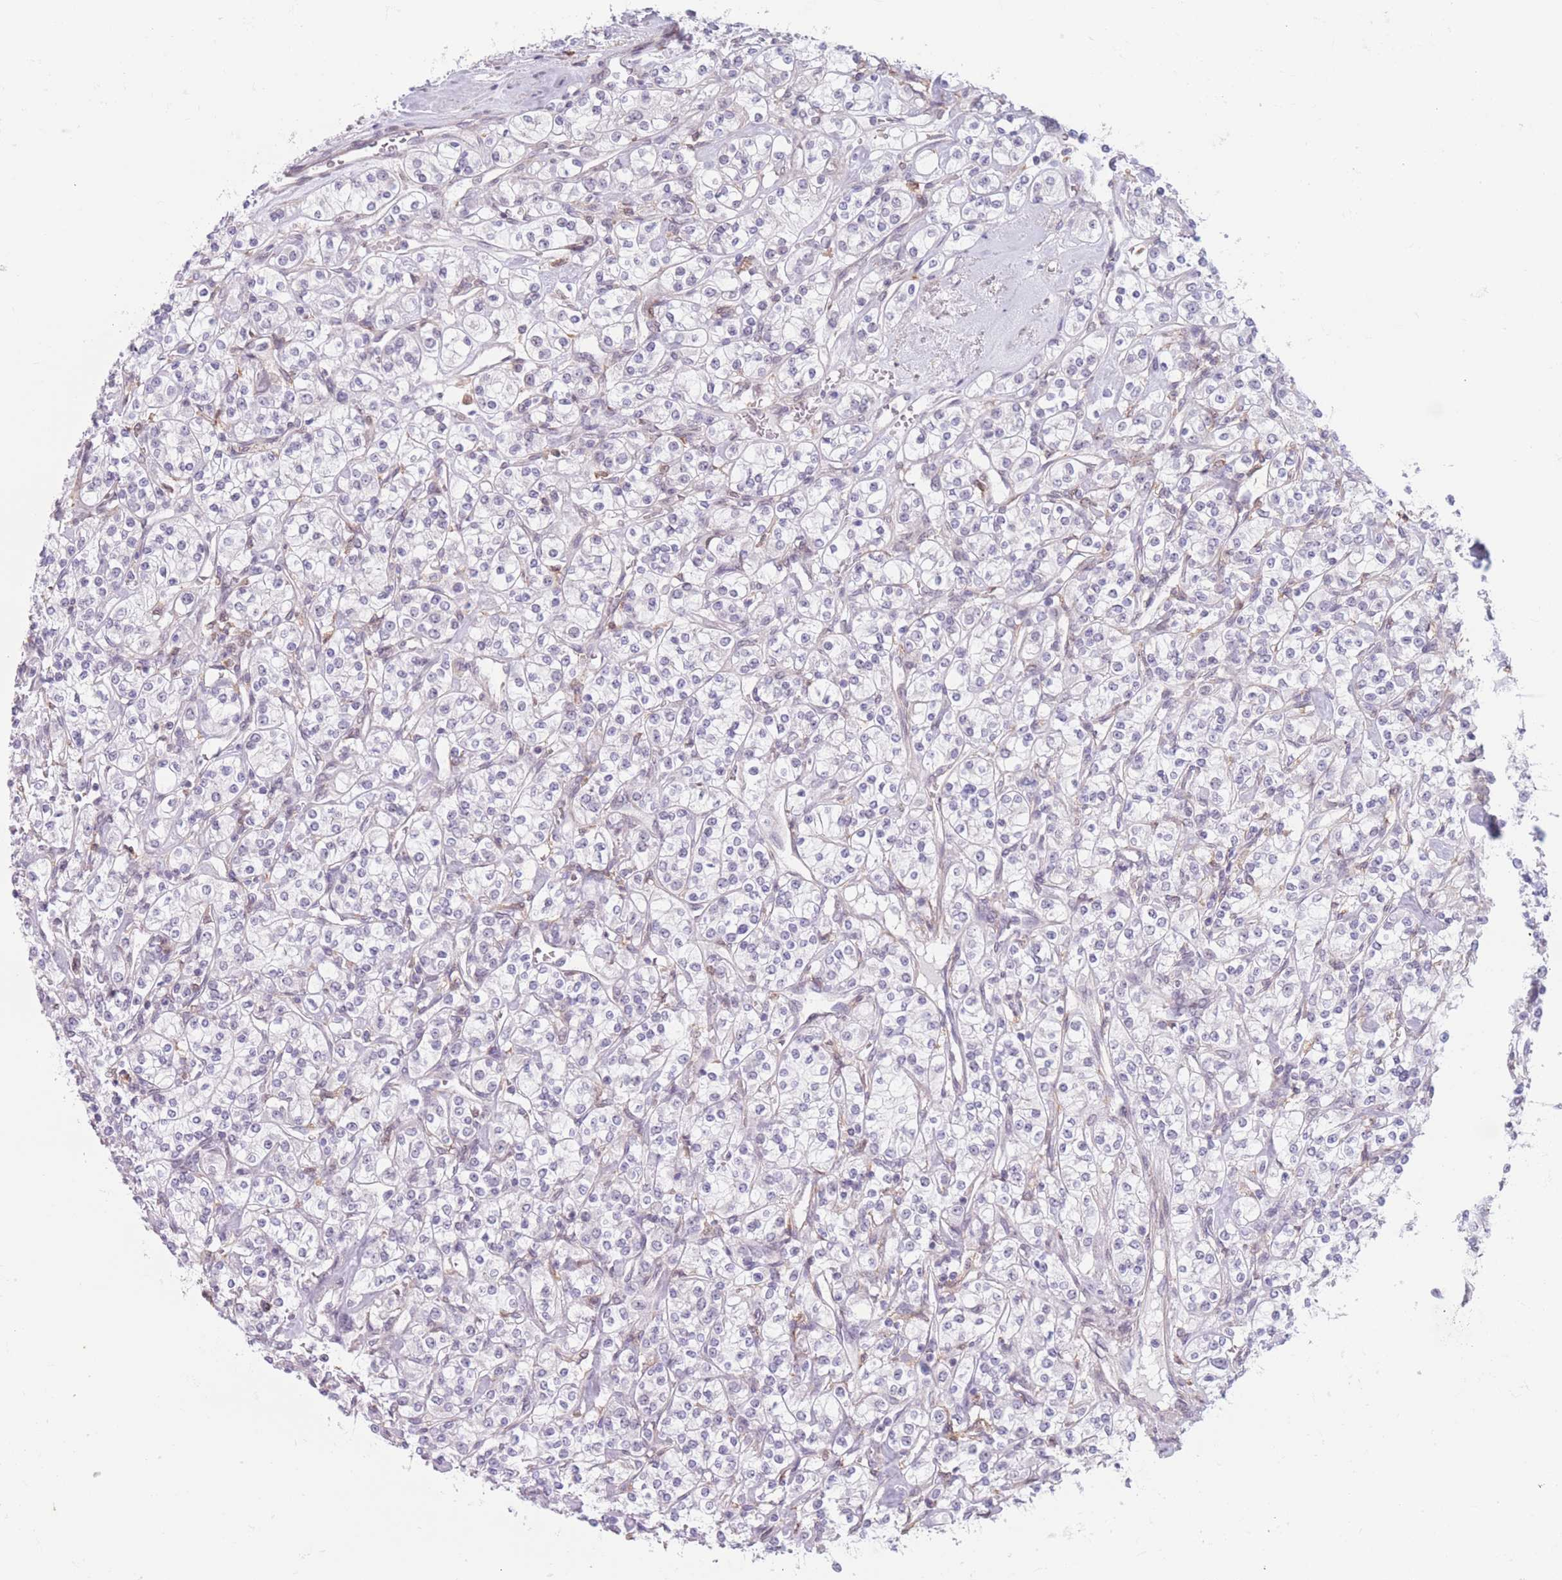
{"staining": {"intensity": "negative", "quantity": "none", "location": "none"}, "tissue": "renal cancer", "cell_type": "Tumor cells", "image_type": "cancer", "snomed": [{"axis": "morphology", "description": "Adenocarcinoma, NOS"}, {"axis": "topography", "description": "Kidney"}], "caption": "Tumor cells show no significant protein positivity in adenocarcinoma (renal).", "gene": "PODXL", "patient": {"sex": "male", "age": 77}}